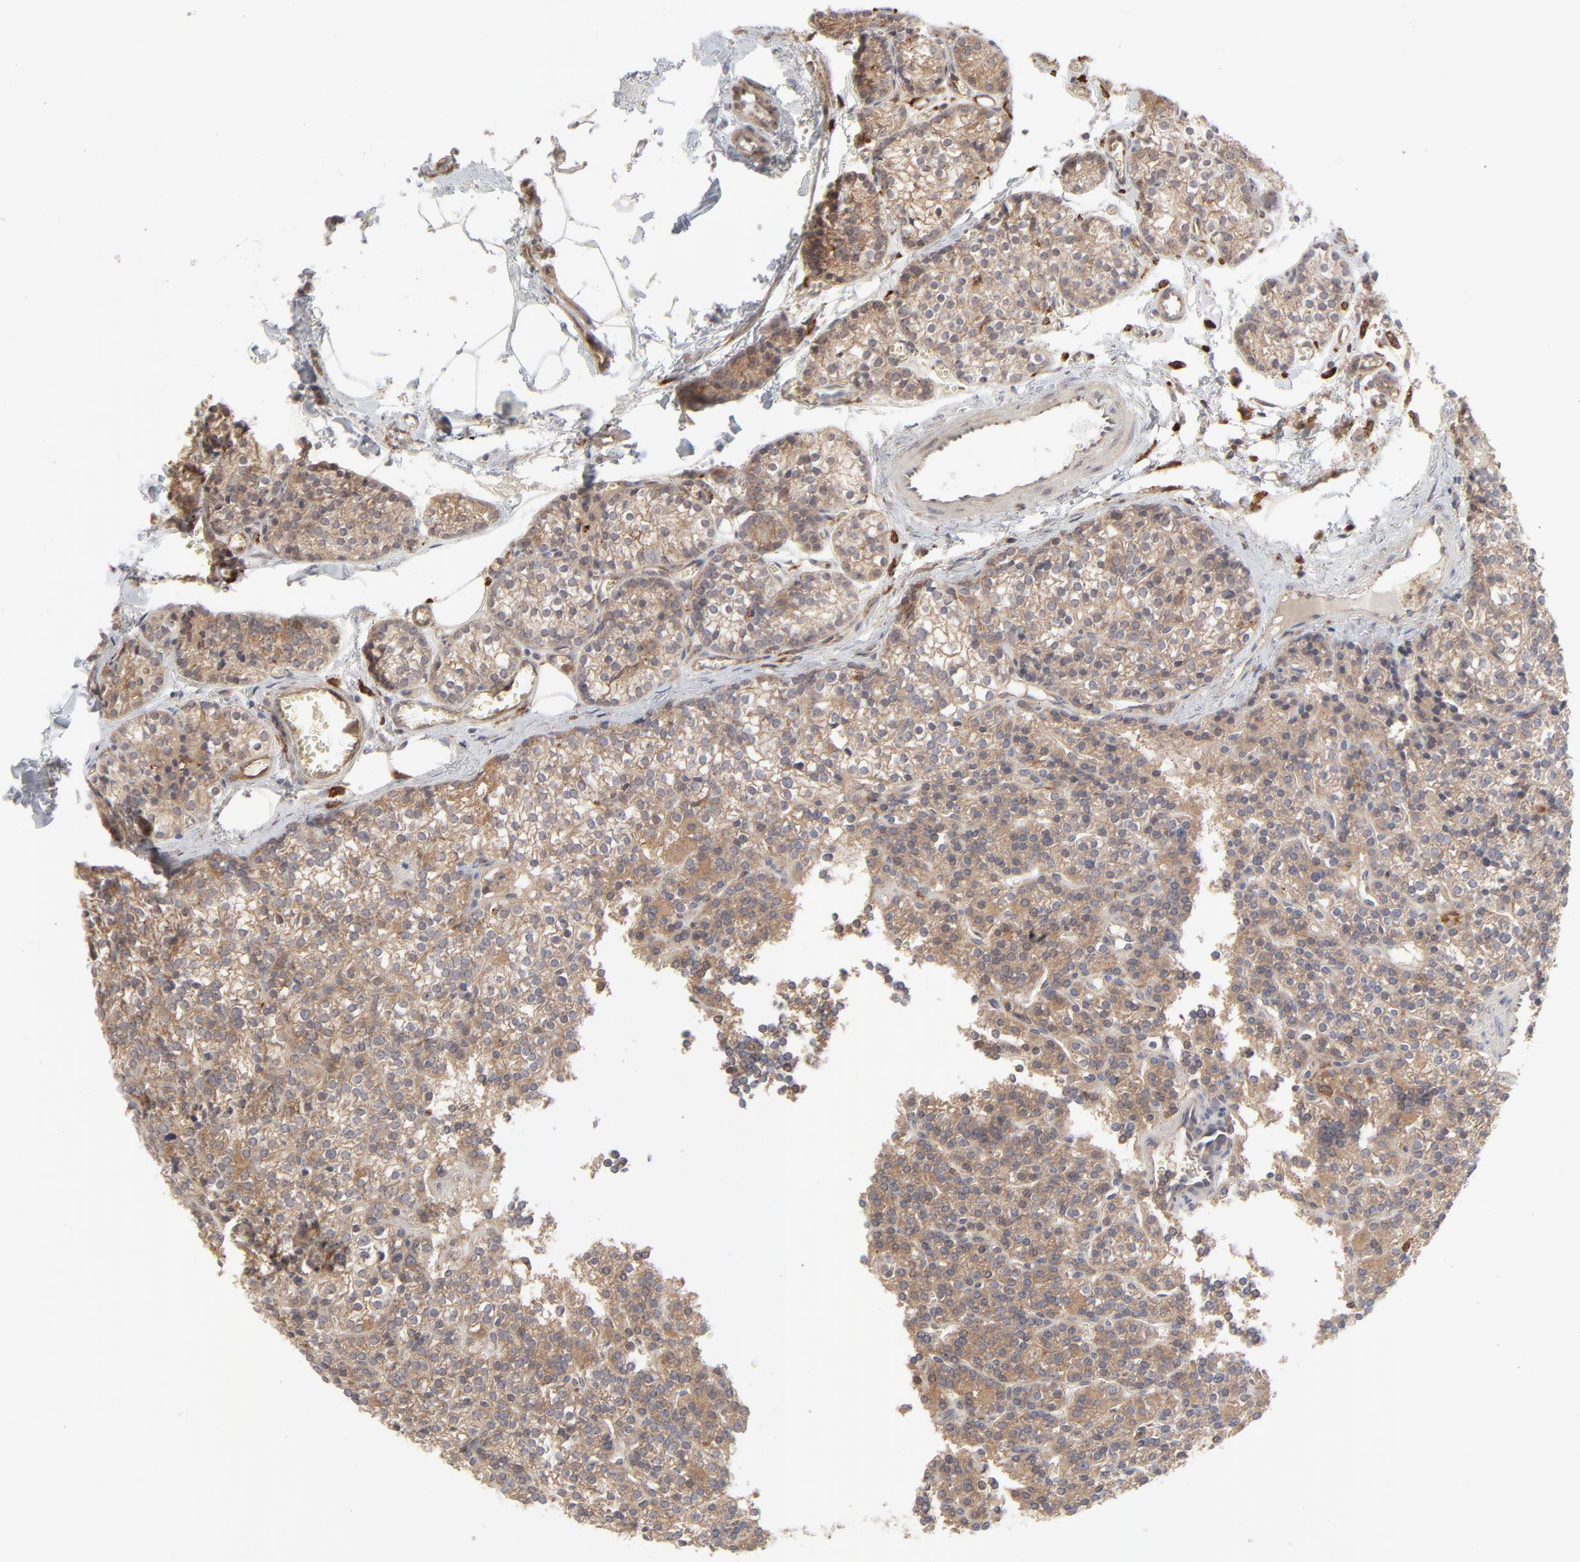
{"staining": {"intensity": "moderate", "quantity": ">75%", "location": "cytoplasmic/membranous"}, "tissue": "parathyroid gland", "cell_type": "Glandular cells", "image_type": "normal", "snomed": [{"axis": "morphology", "description": "Normal tissue, NOS"}, {"axis": "topography", "description": "Parathyroid gland"}], "caption": "An IHC image of benign tissue is shown. Protein staining in brown highlights moderate cytoplasmic/membranous positivity in parathyroid gland within glandular cells. The staining is performed using DAB (3,3'-diaminobenzidine) brown chromogen to label protein expression. The nuclei are counter-stained blue using hematoxylin.", "gene": "RAB5C", "patient": {"sex": "female", "age": 50}}